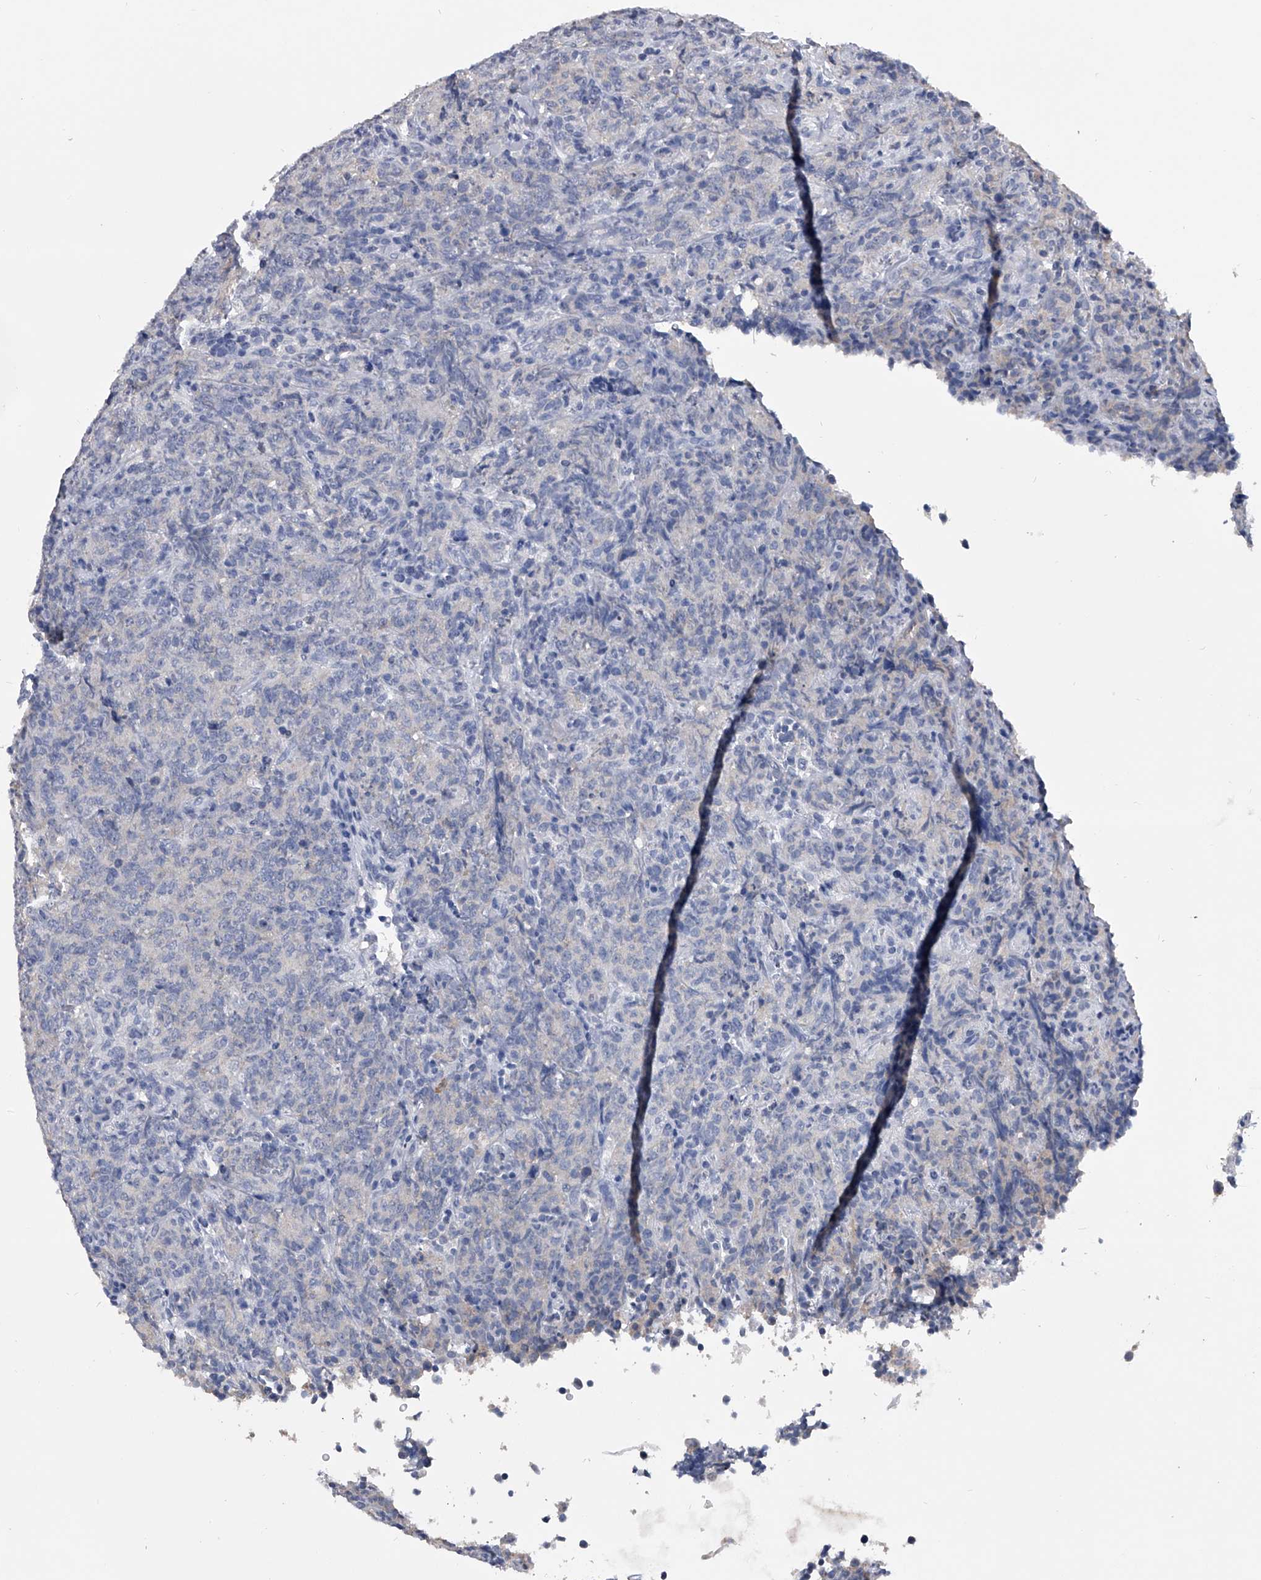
{"staining": {"intensity": "negative", "quantity": "none", "location": "none"}, "tissue": "lymphoma", "cell_type": "Tumor cells", "image_type": "cancer", "snomed": [{"axis": "morphology", "description": "Malignant lymphoma, non-Hodgkin's type, High grade"}, {"axis": "topography", "description": "Tonsil"}], "caption": "The IHC photomicrograph has no significant expression in tumor cells of malignant lymphoma, non-Hodgkin's type (high-grade) tissue. Brightfield microscopy of IHC stained with DAB (3,3'-diaminobenzidine) (brown) and hematoxylin (blue), captured at high magnification.", "gene": "BCAS1", "patient": {"sex": "female", "age": 36}}